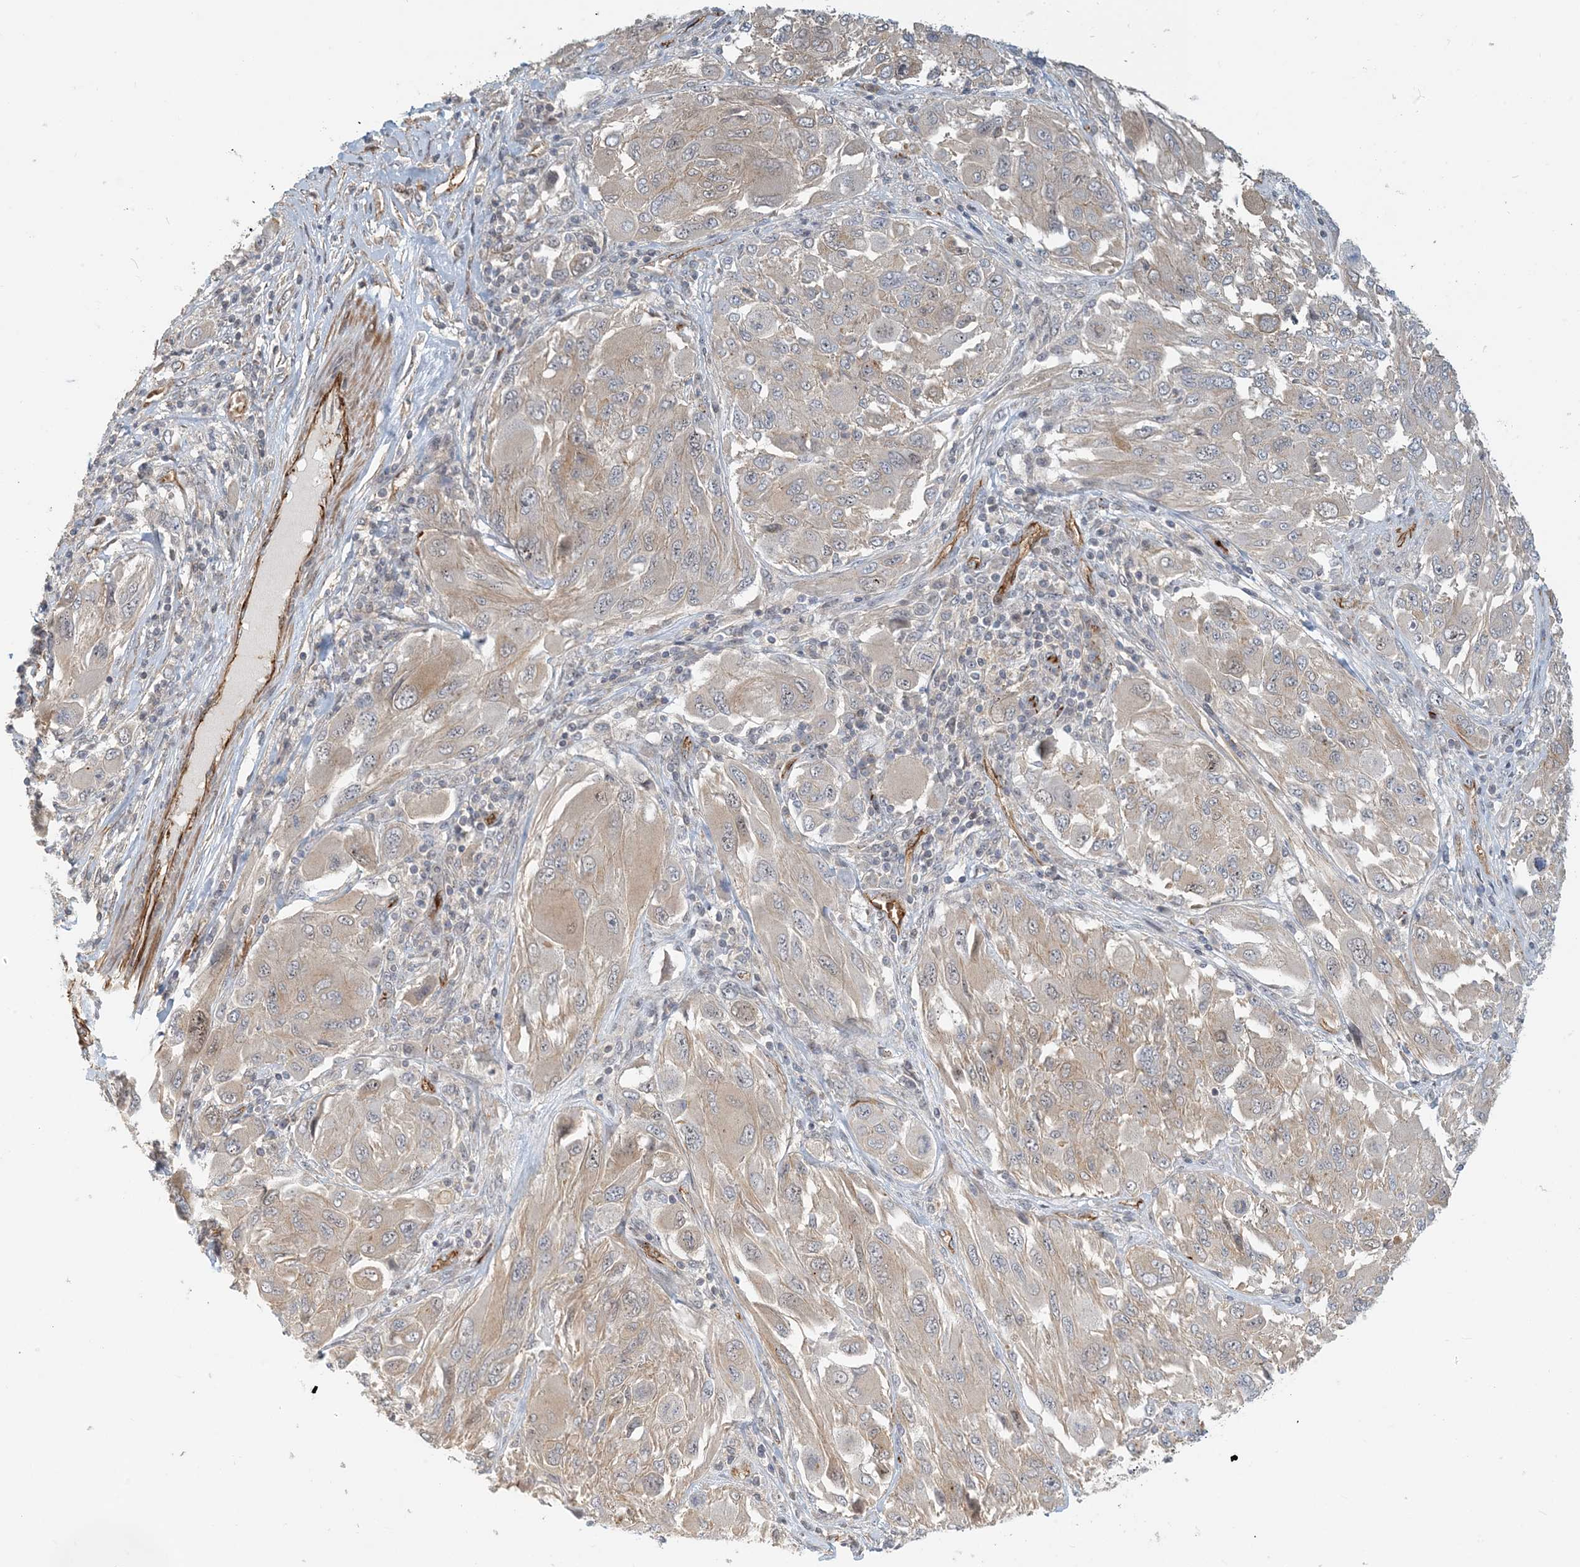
{"staining": {"intensity": "negative", "quantity": "none", "location": "none"}, "tissue": "melanoma", "cell_type": "Tumor cells", "image_type": "cancer", "snomed": [{"axis": "morphology", "description": "Malignant melanoma, NOS"}, {"axis": "topography", "description": "Skin"}], "caption": "High power microscopy photomicrograph of an immunohistochemistry (IHC) image of malignant melanoma, revealing no significant positivity in tumor cells.", "gene": "MAPKBP1", "patient": {"sex": "female", "age": 91}}